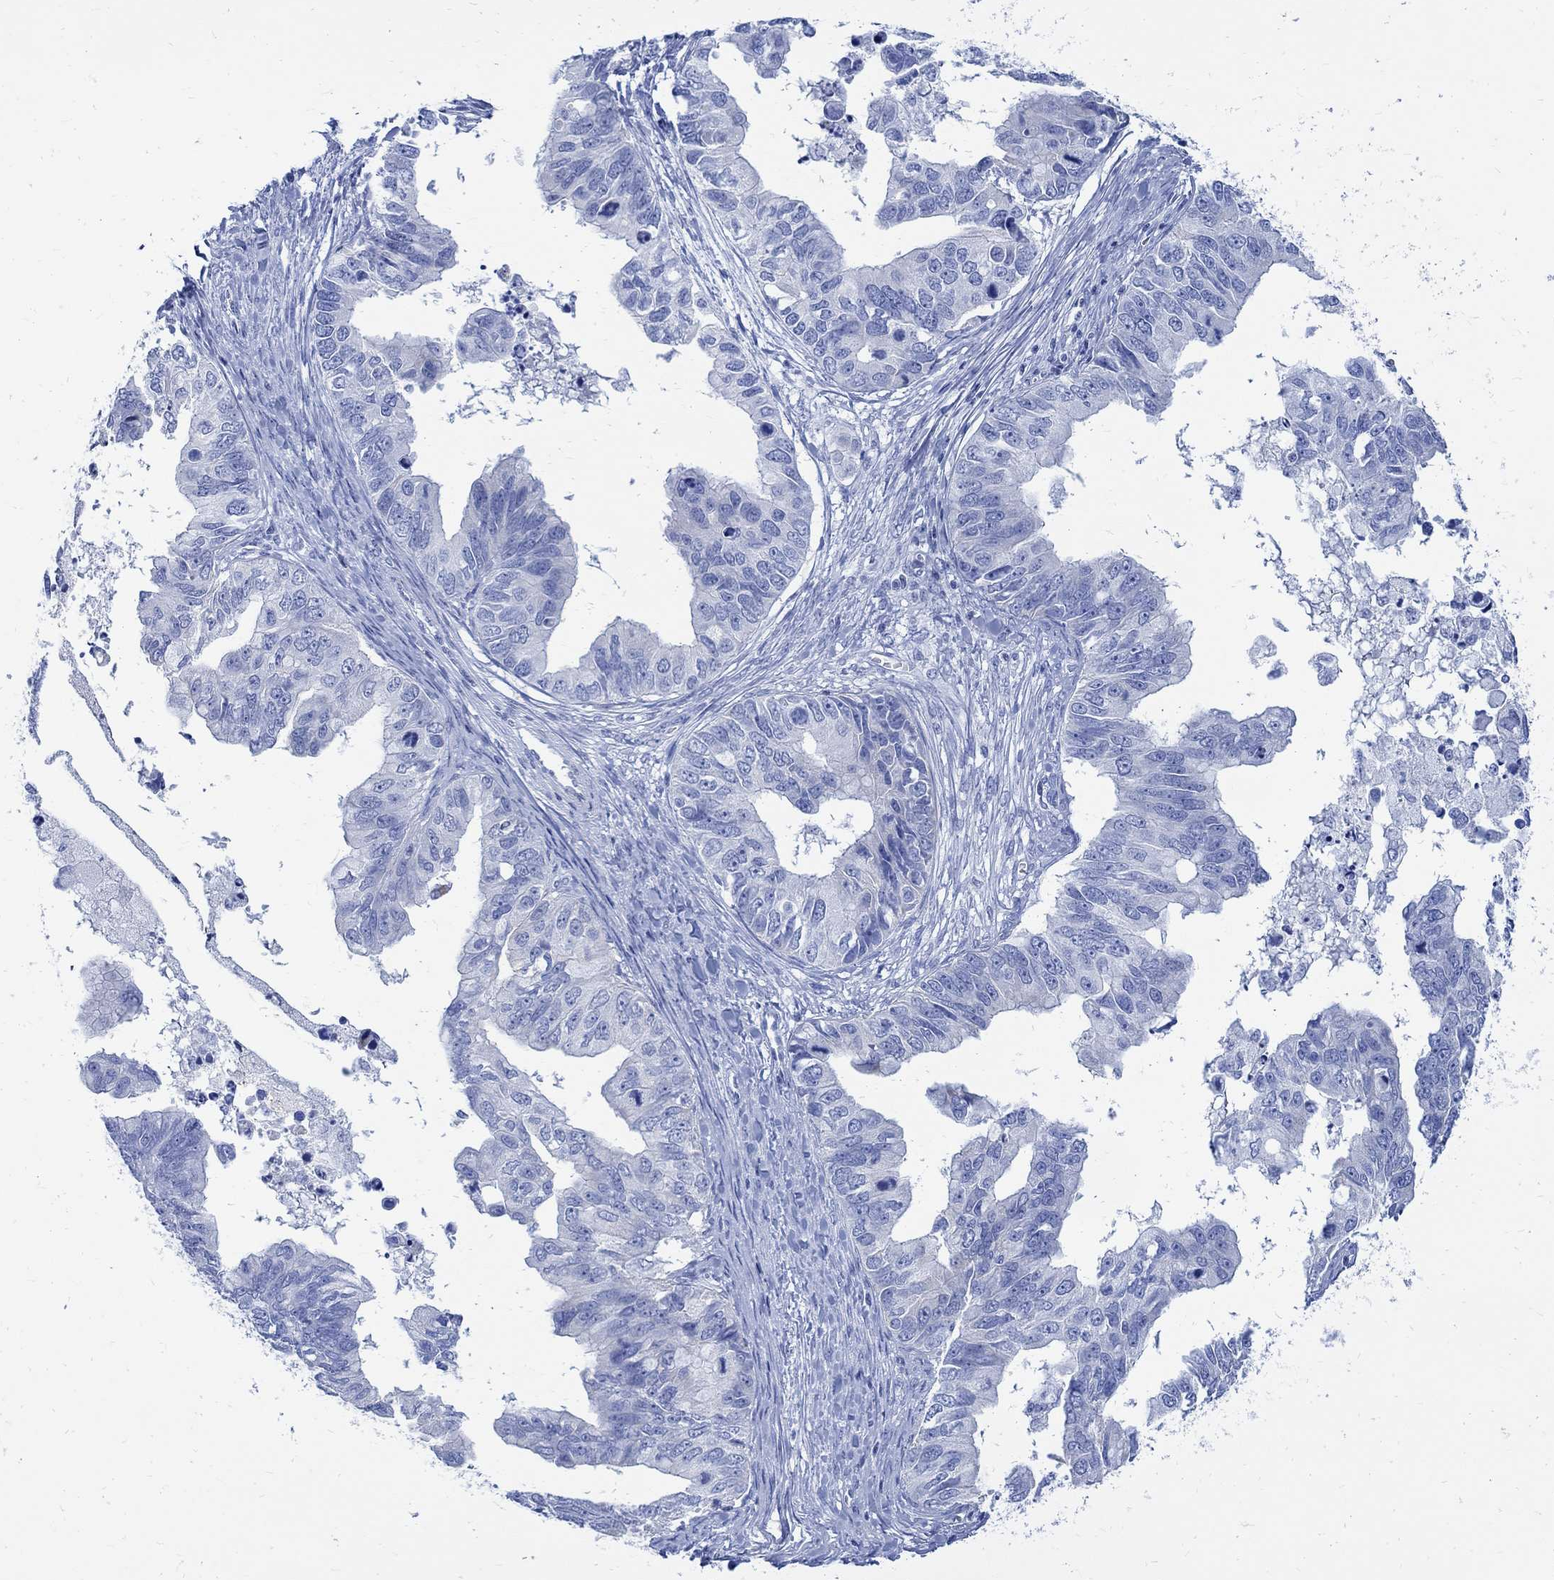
{"staining": {"intensity": "negative", "quantity": "none", "location": "none"}, "tissue": "ovarian cancer", "cell_type": "Tumor cells", "image_type": "cancer", "snomed": [{"axis": "morphology", "description": "Cystadenocarcinoma, mucinous, NOS"}, {"axis": "topography", "description": "Ovary"}], "caption": "Tumor cells show no significant positivity in ovarian cancer (mucinous cystadenocarcinoma). The staining is performed using DAB brown chromogen with nuclei counter-stained in using hematoxylin.", "gene": "CPLX2", "patient": {"sex": "female", "age": 76}}